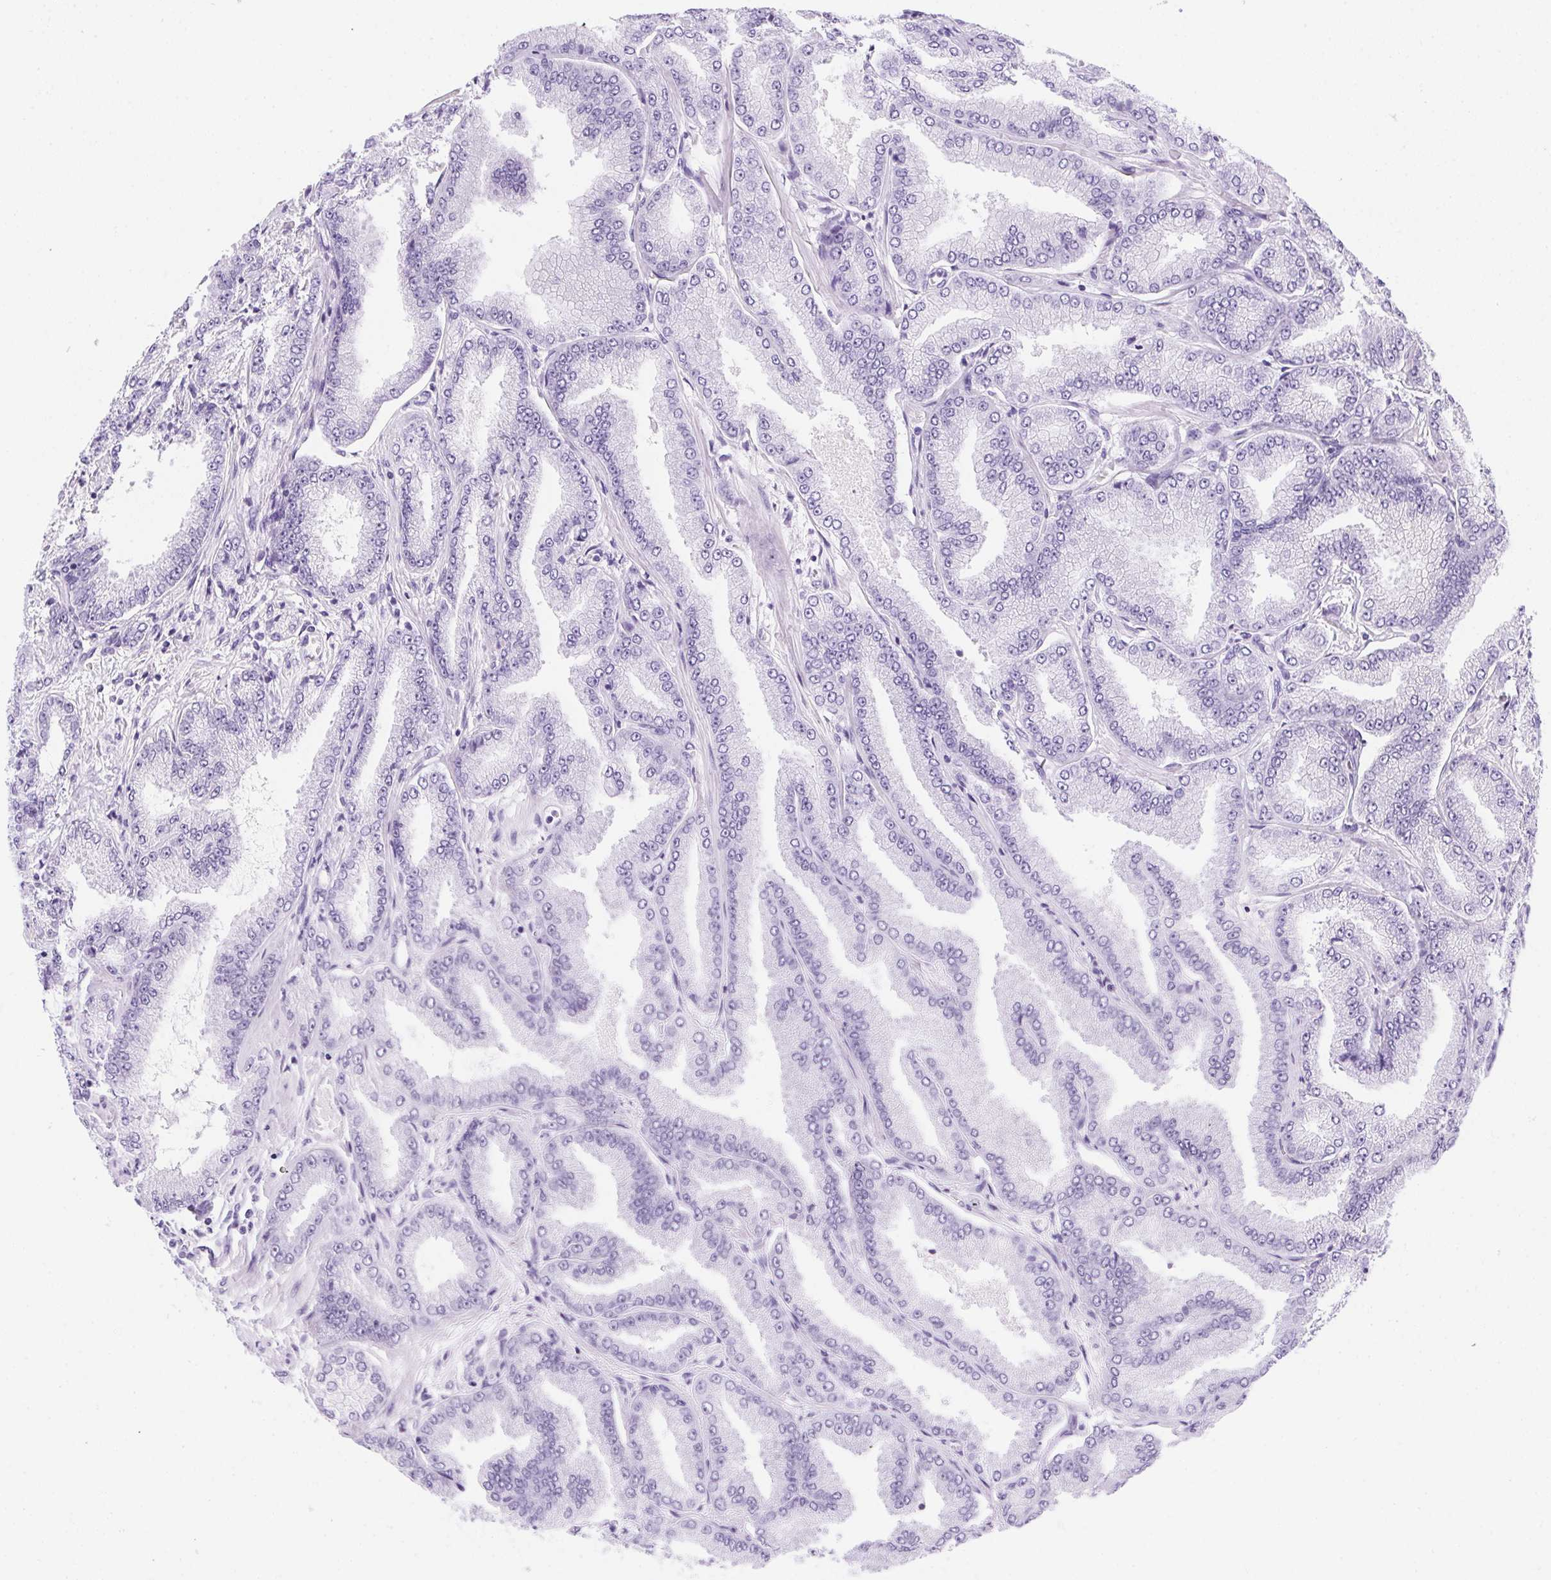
{"staining": {"intensity": "negative", "quantity": "none", "location": "none"}, "tissue": "prostate cancer", "cell_type": "Tumor cells", "image_type": "cancer", "snomed": [{"axis": "morphology", "description": "Adenocarcinoma, Low grade"}, {"axis": "topography", "description": "Prostate"}], "caption": "High power microscopy photomicrograph of an immunohistochemistry (IHC) image of prostate adenocarcinoma (low-grade), revealing no significant staining in tumor cells.", "gene": "PRKAA1", "patient": {"sex": "male", "age": 55}}